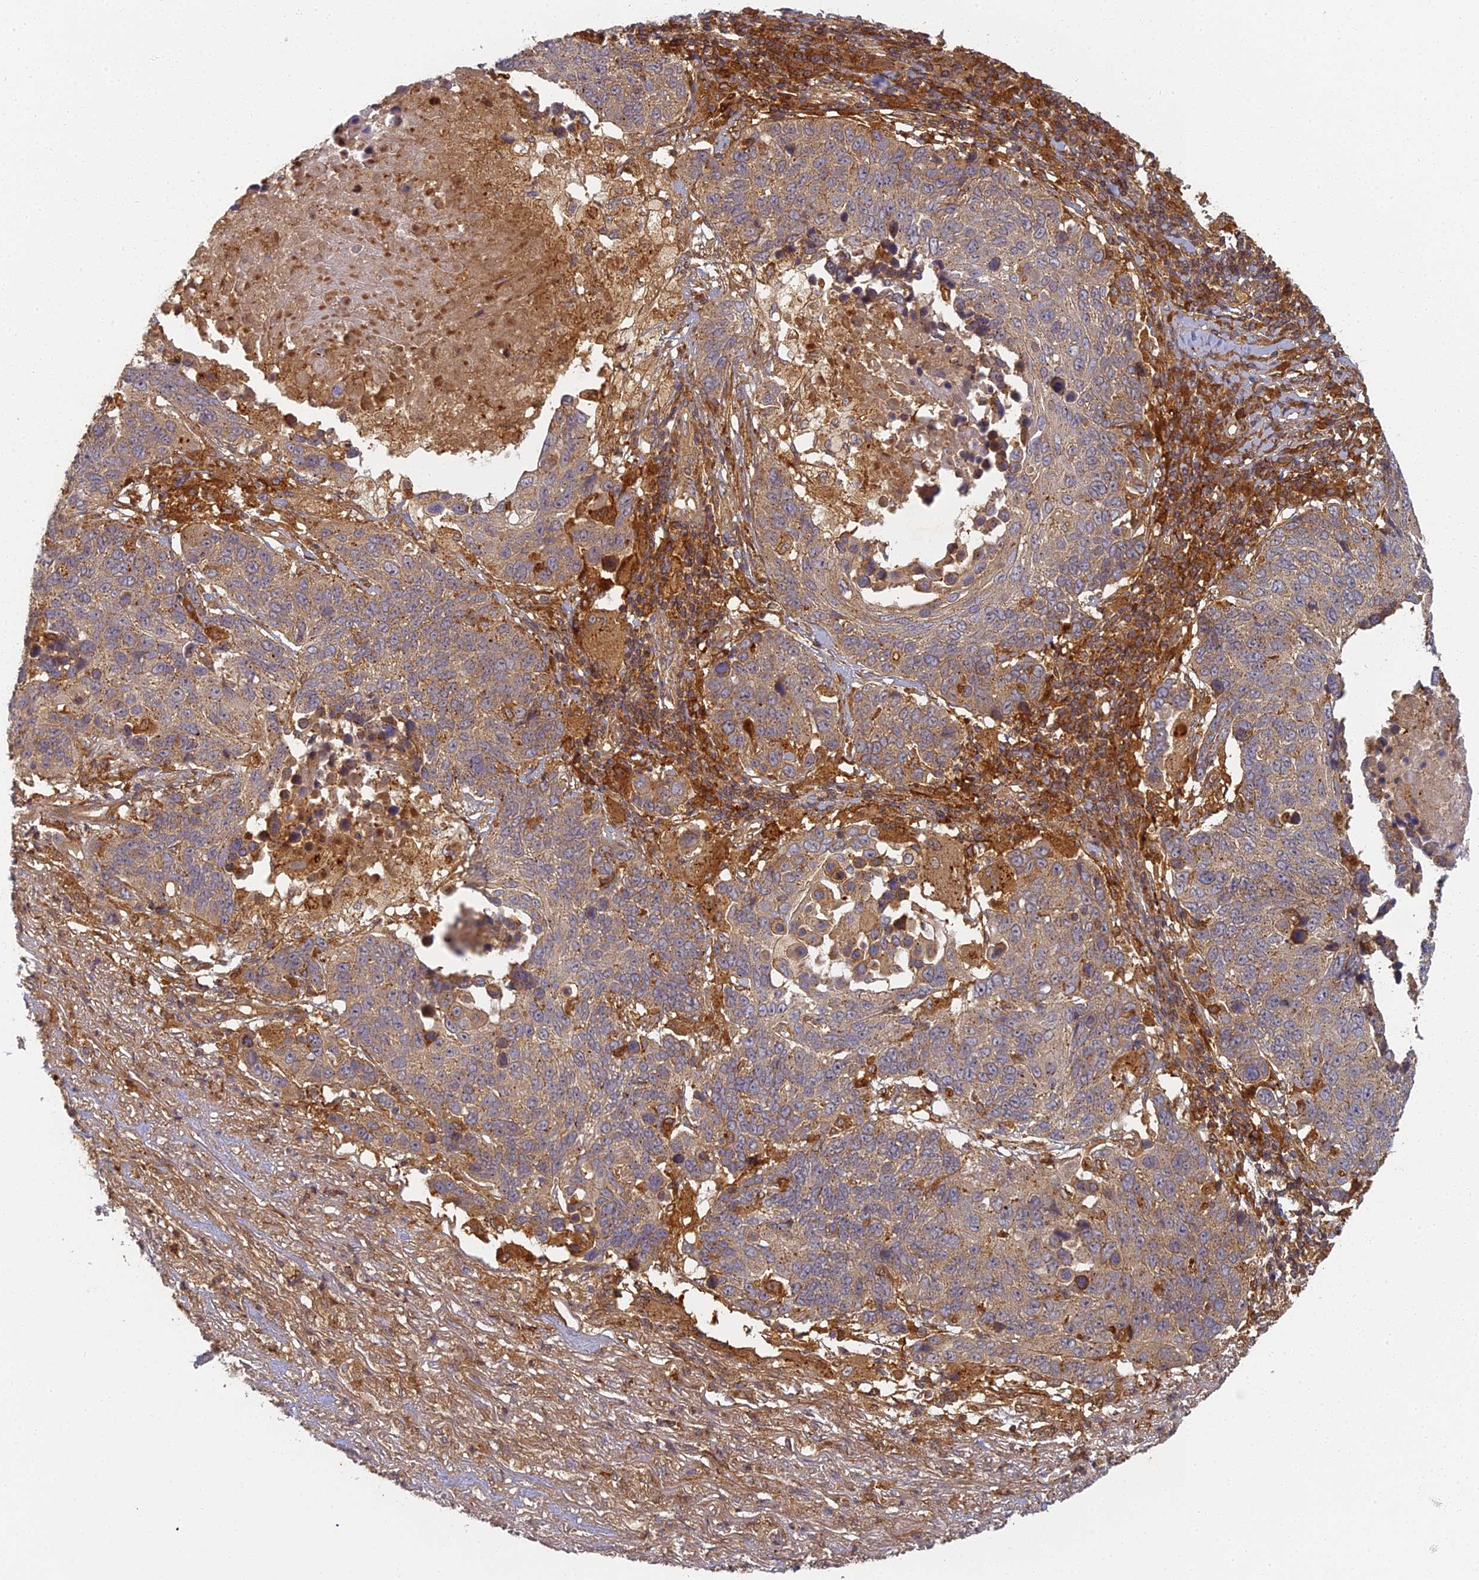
{"staining": {"intensity": "moderate", "quantity": ">75%", "location": "cytoplasmic/membranous"}, "tissue": "lung cancer", "cell_type": "Tumor cells", "image_type": "cancer", "snomed": [{"axis": "morphology", "description": "Normal tissue, NOS"}, {"axis": "morphology", "description": "Squamous cell carcinoma, NOS"}, {"axis": "topography", "description": "Lymph node"}, {"axis": "topography", "description": "Lung"}], "caption": "This histopathology image displays immunohistochemistry (IHC) staining of human lung cancer, with medium moderate cytoplasmic/membranous positivity in about >75% of tumor cells.", "gene": "INO80D", "patient": {"sex": "male", "age": 66}}